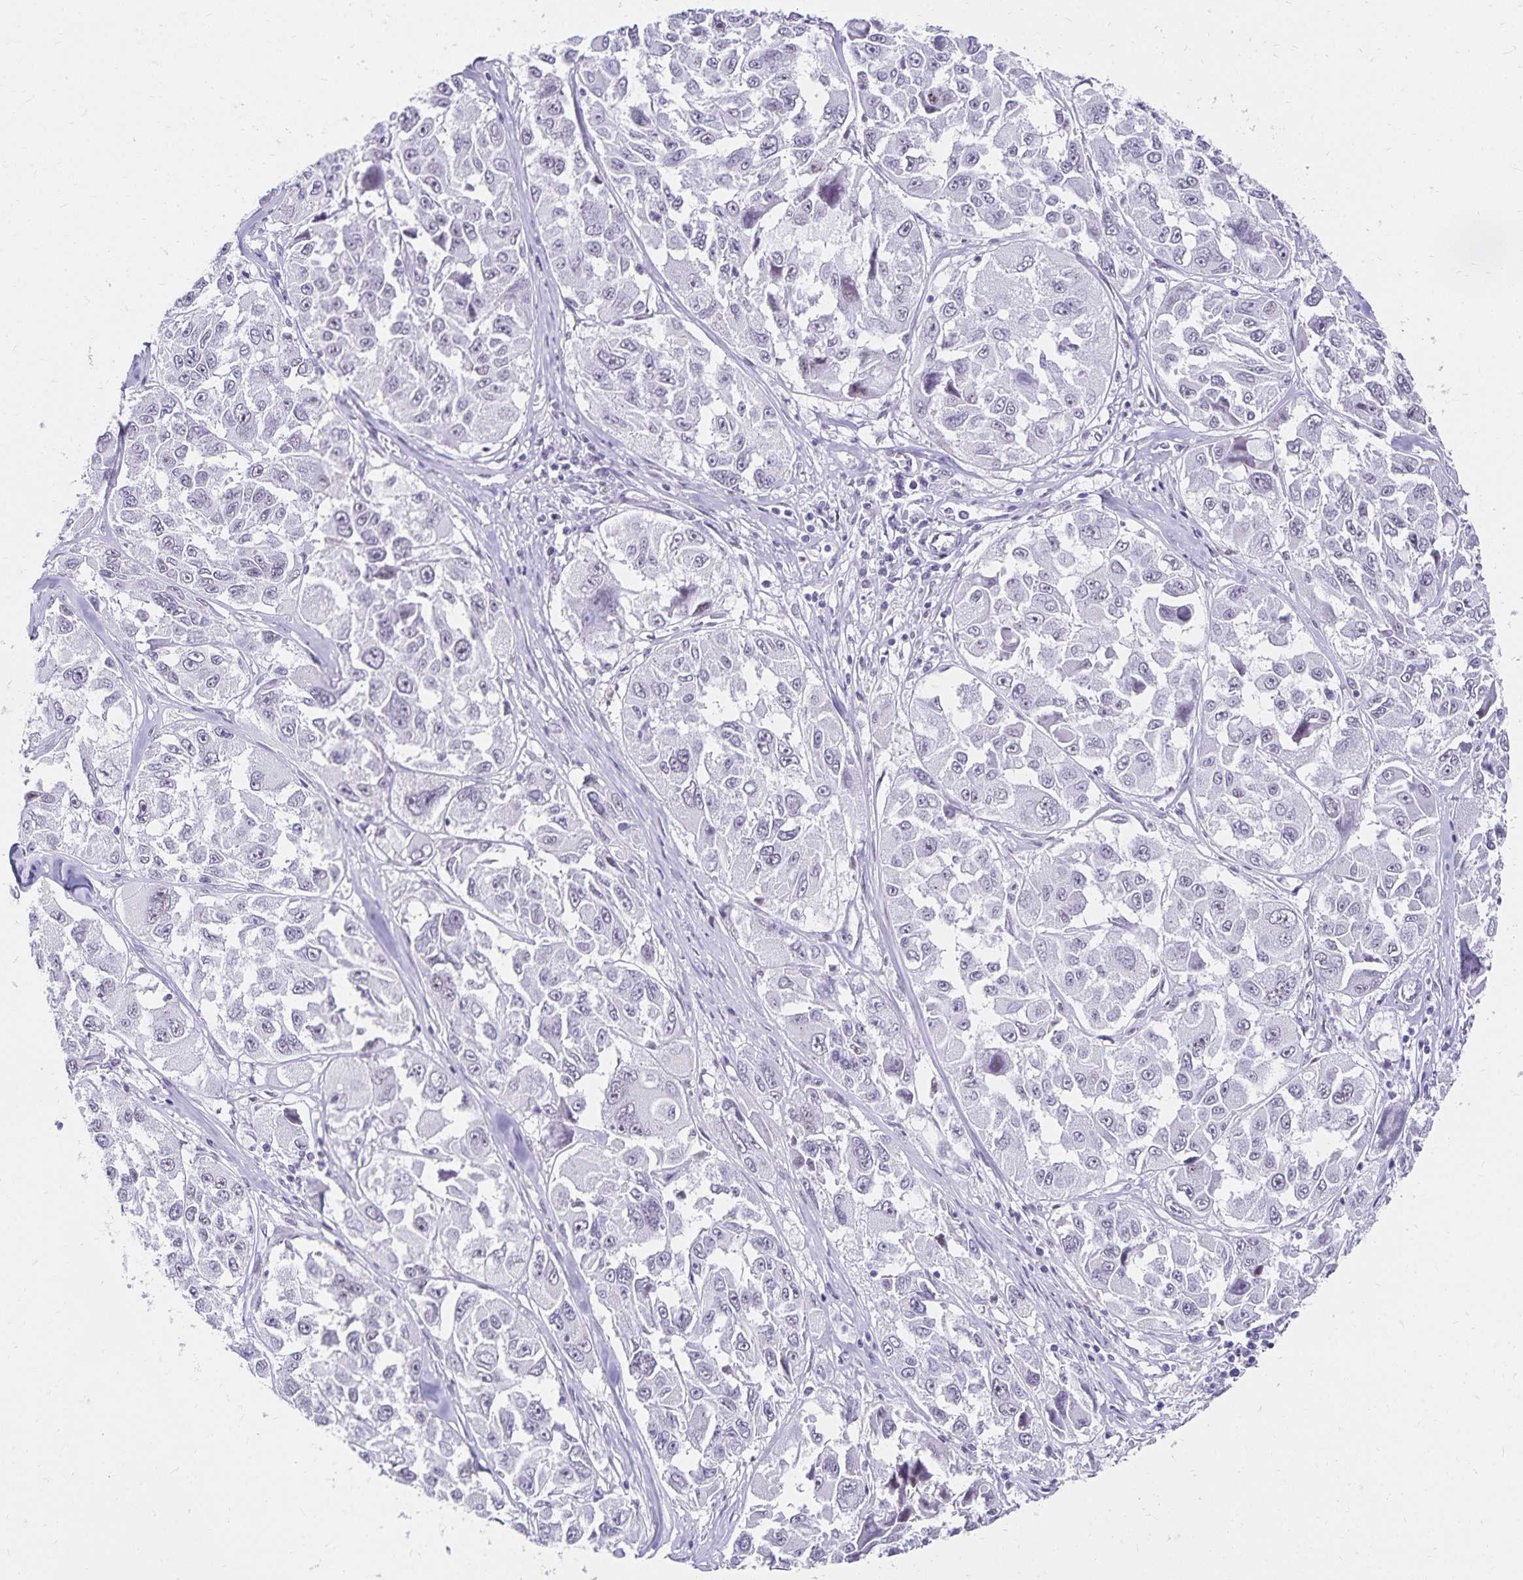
{"staining": {"intensity": "negative", "quantity": "none", "location": "none"}, "tissue": "melanoma", "cell_type": "Tumor cells", "image_type": "cancer", "snomed": [{"axis": "morphology", "description": "Malignant melanoma, NOS"}, {"axis": "topography", "description": "Skin"}], "caption": "Tumor cells are negative for brown protein staining in melanoma. (Brightfield microscopy of DAB (3,3'-diaminobenzidine) IHC at high magnification).", "gene": "C20orf85", "patient": {"sex": "female", "age": 66}}